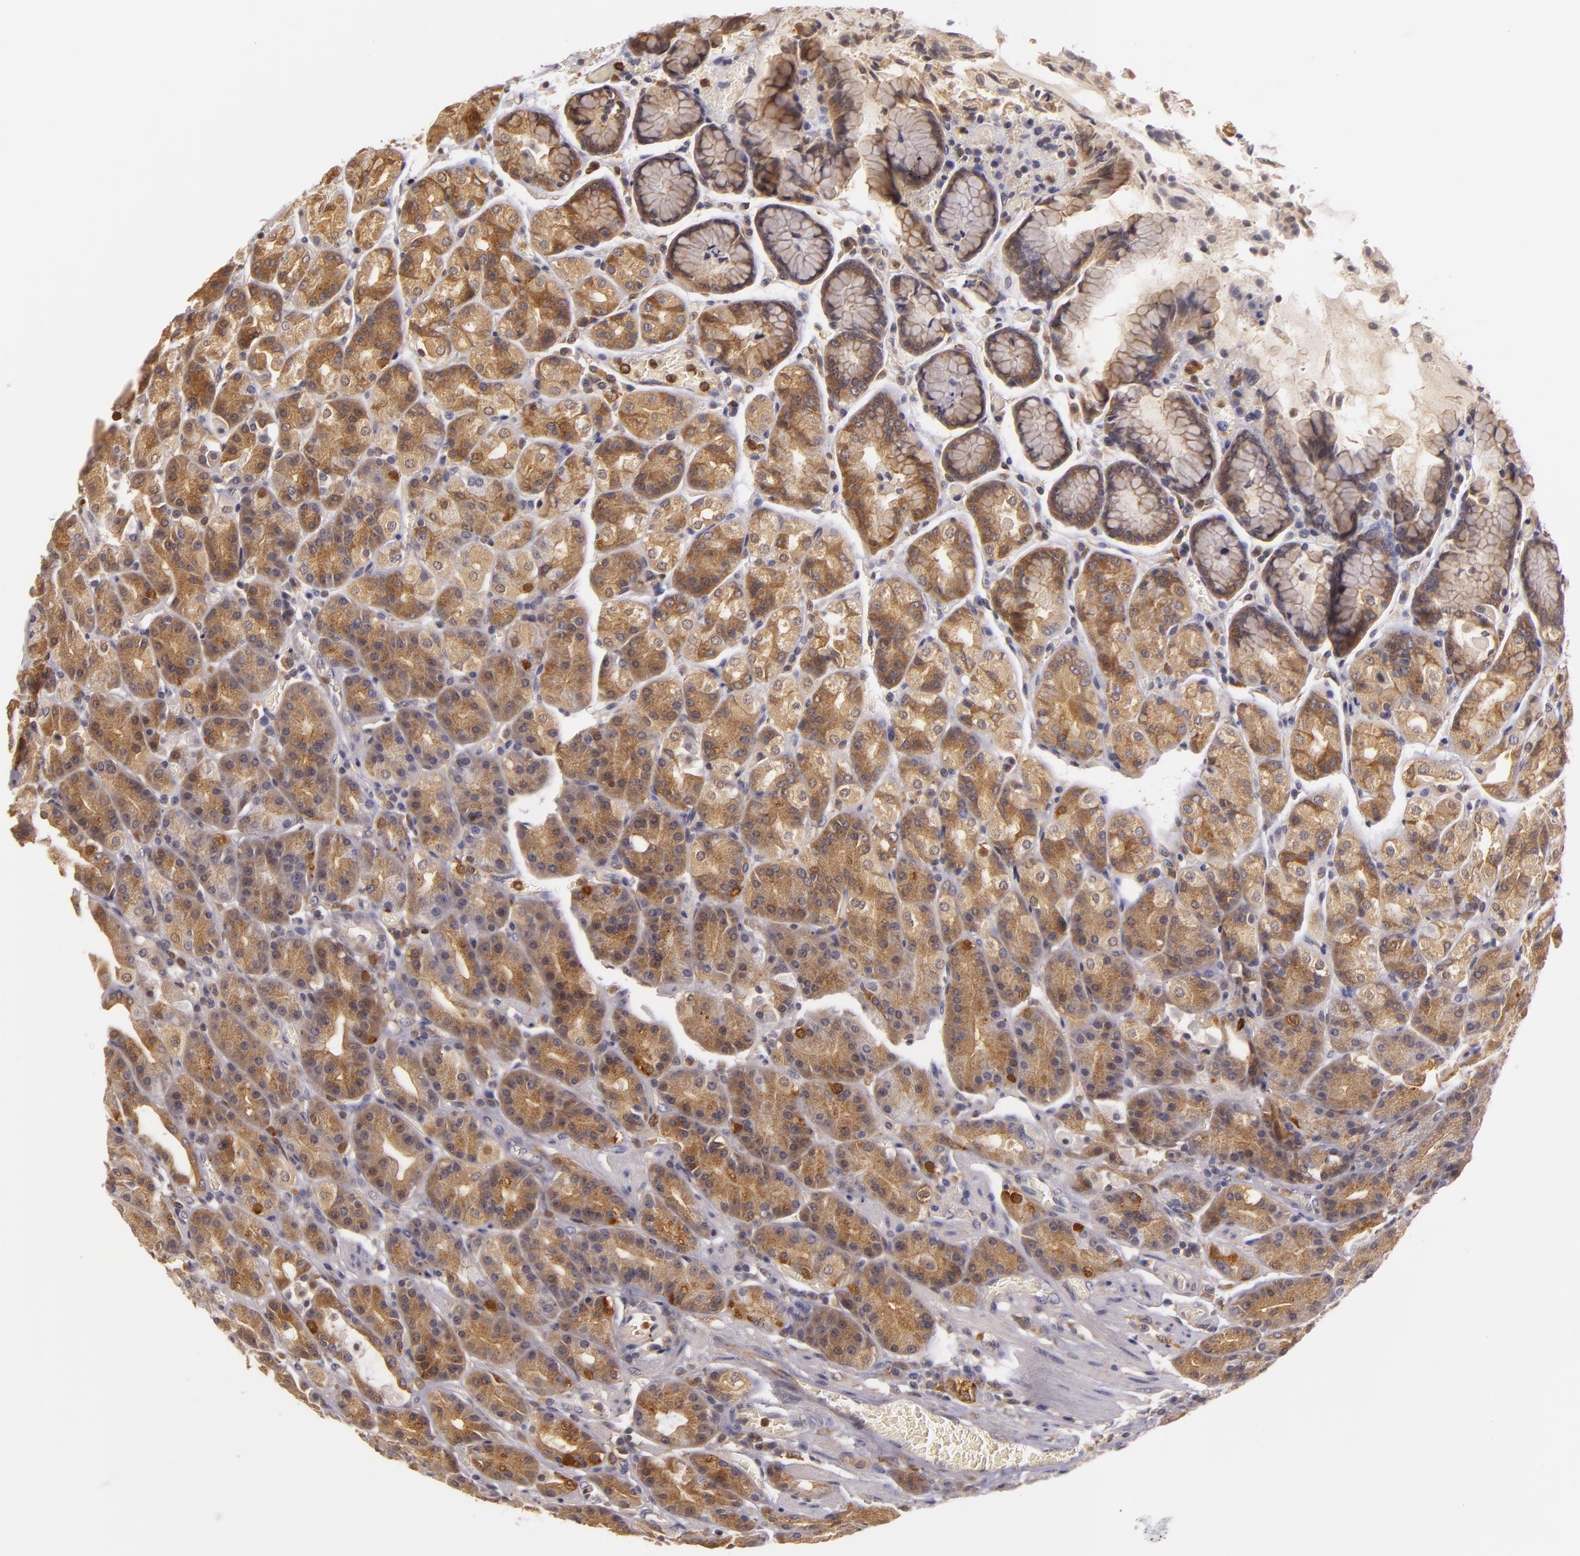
{"staining": {"intensity": "moderate", "quantity": ">75%", "location": "cytoplasmic/membranous"}, "tissue": "stomach", "cell_type": "Glandular cells", "image_type": "normal", "snomed": [{"axis": "morphology", "description": "Normal tissue, NOS"}, {"axis": "topography", "description": "Stomach, upper"}], "caption": "Immunohistochemical staining of unremarkable stomach exhibits >75% levels of moderate cytoplasmic/membranous protein positivity in about >75% of glandular cells. (Brightfield microscopy of DAB IHC at high magnification).", "gene": "TOM1", "patient": {"sex": "female", "age": 81}}